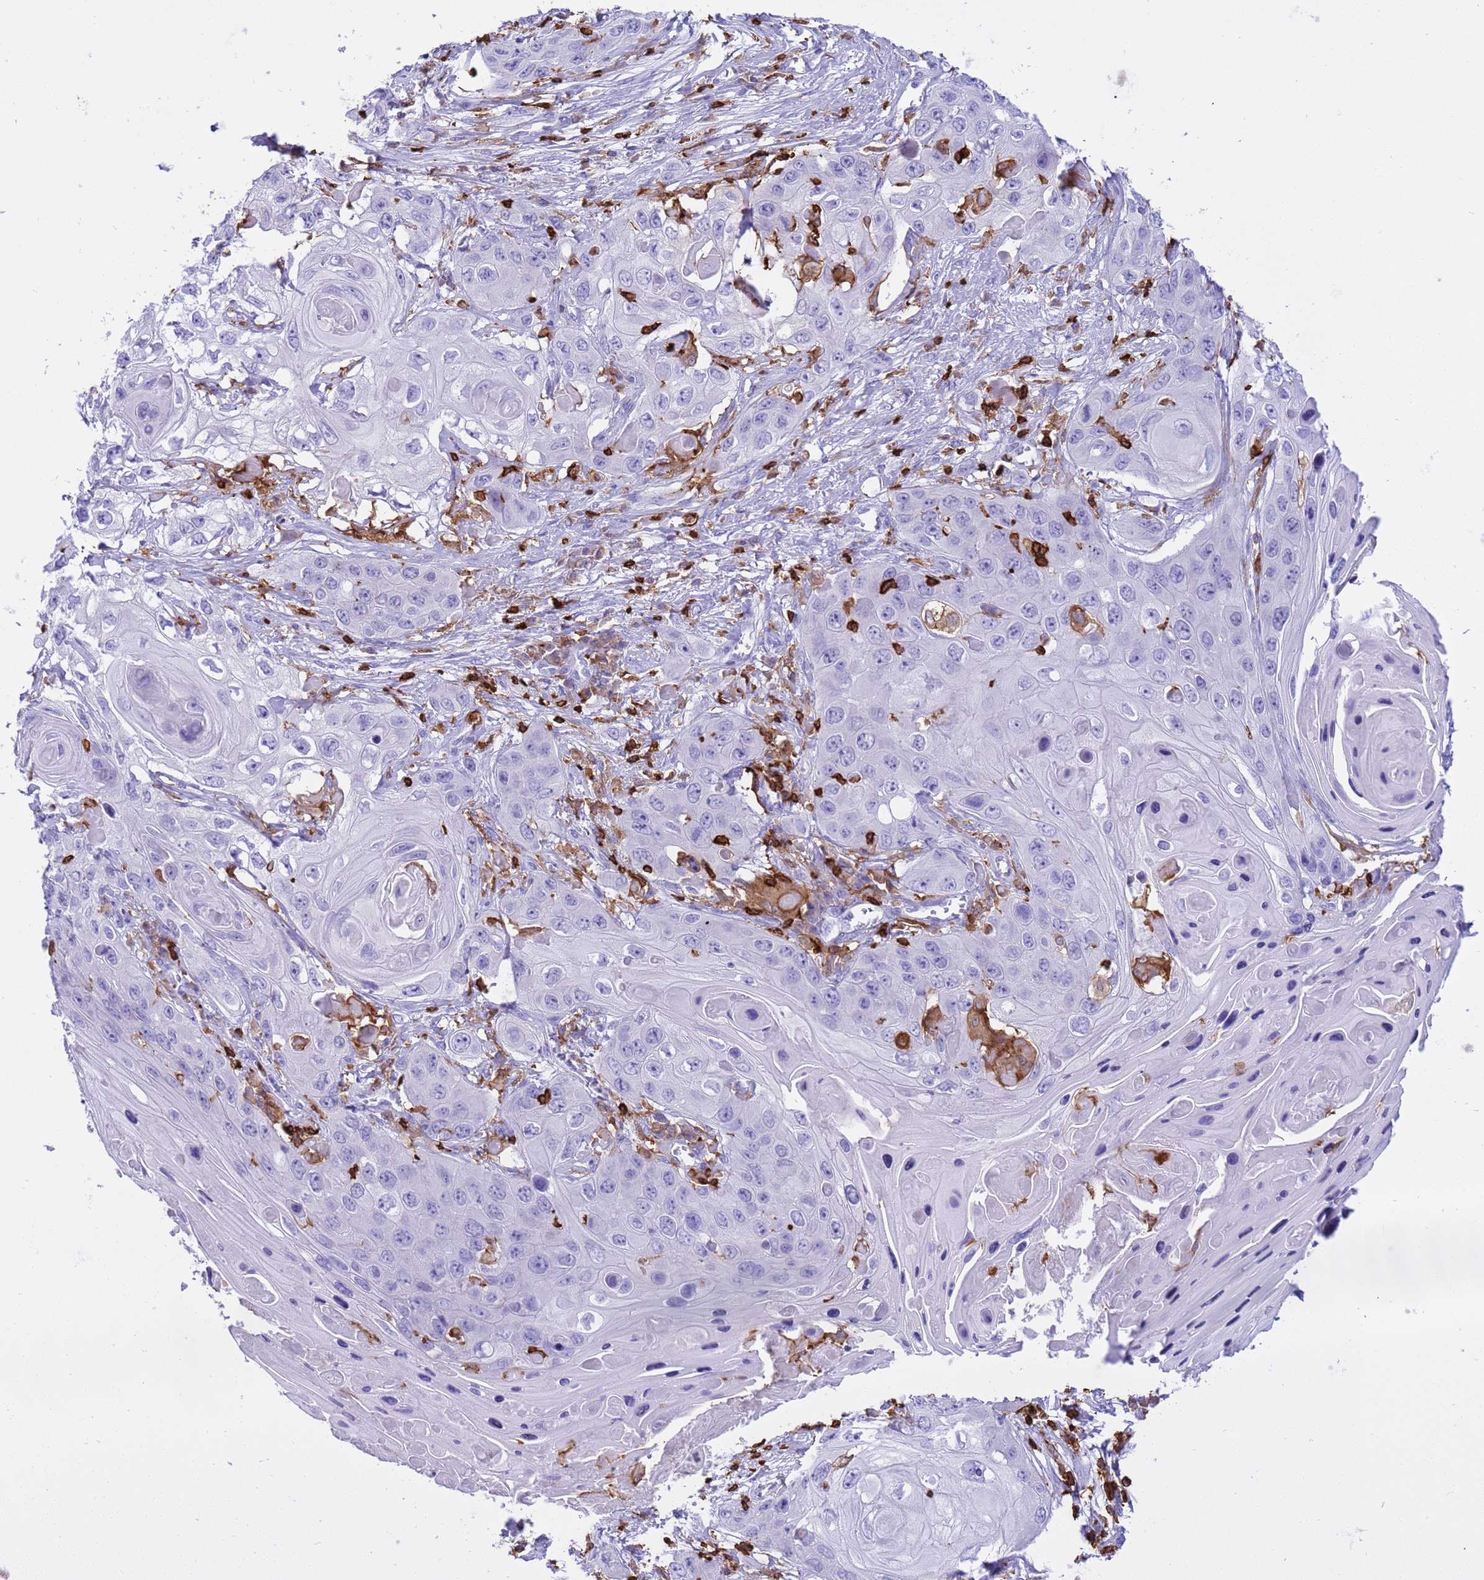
{"staining": {"intensity": "negative", "quantity": "none", "location": "none"}, "tissue": "skin cancer", "cell_type": "Tumor cells", "image_type": "cancer", "snomed": [{"axis": "morphology", "description": "Squamous cell carcinoma, NOS"}, {"axis": "topography", "description": "Skin"}], "caption": "A high-resolution photomicrograph shows IHC staining of skin cancer, which exhibits no significant expression in tumor cells. (Brightfield microscopy of DAB immunohistochemistry (IHC) at high magnification).", "gene": "IRF5", "patient": {"sex": "male", "age": 55}}